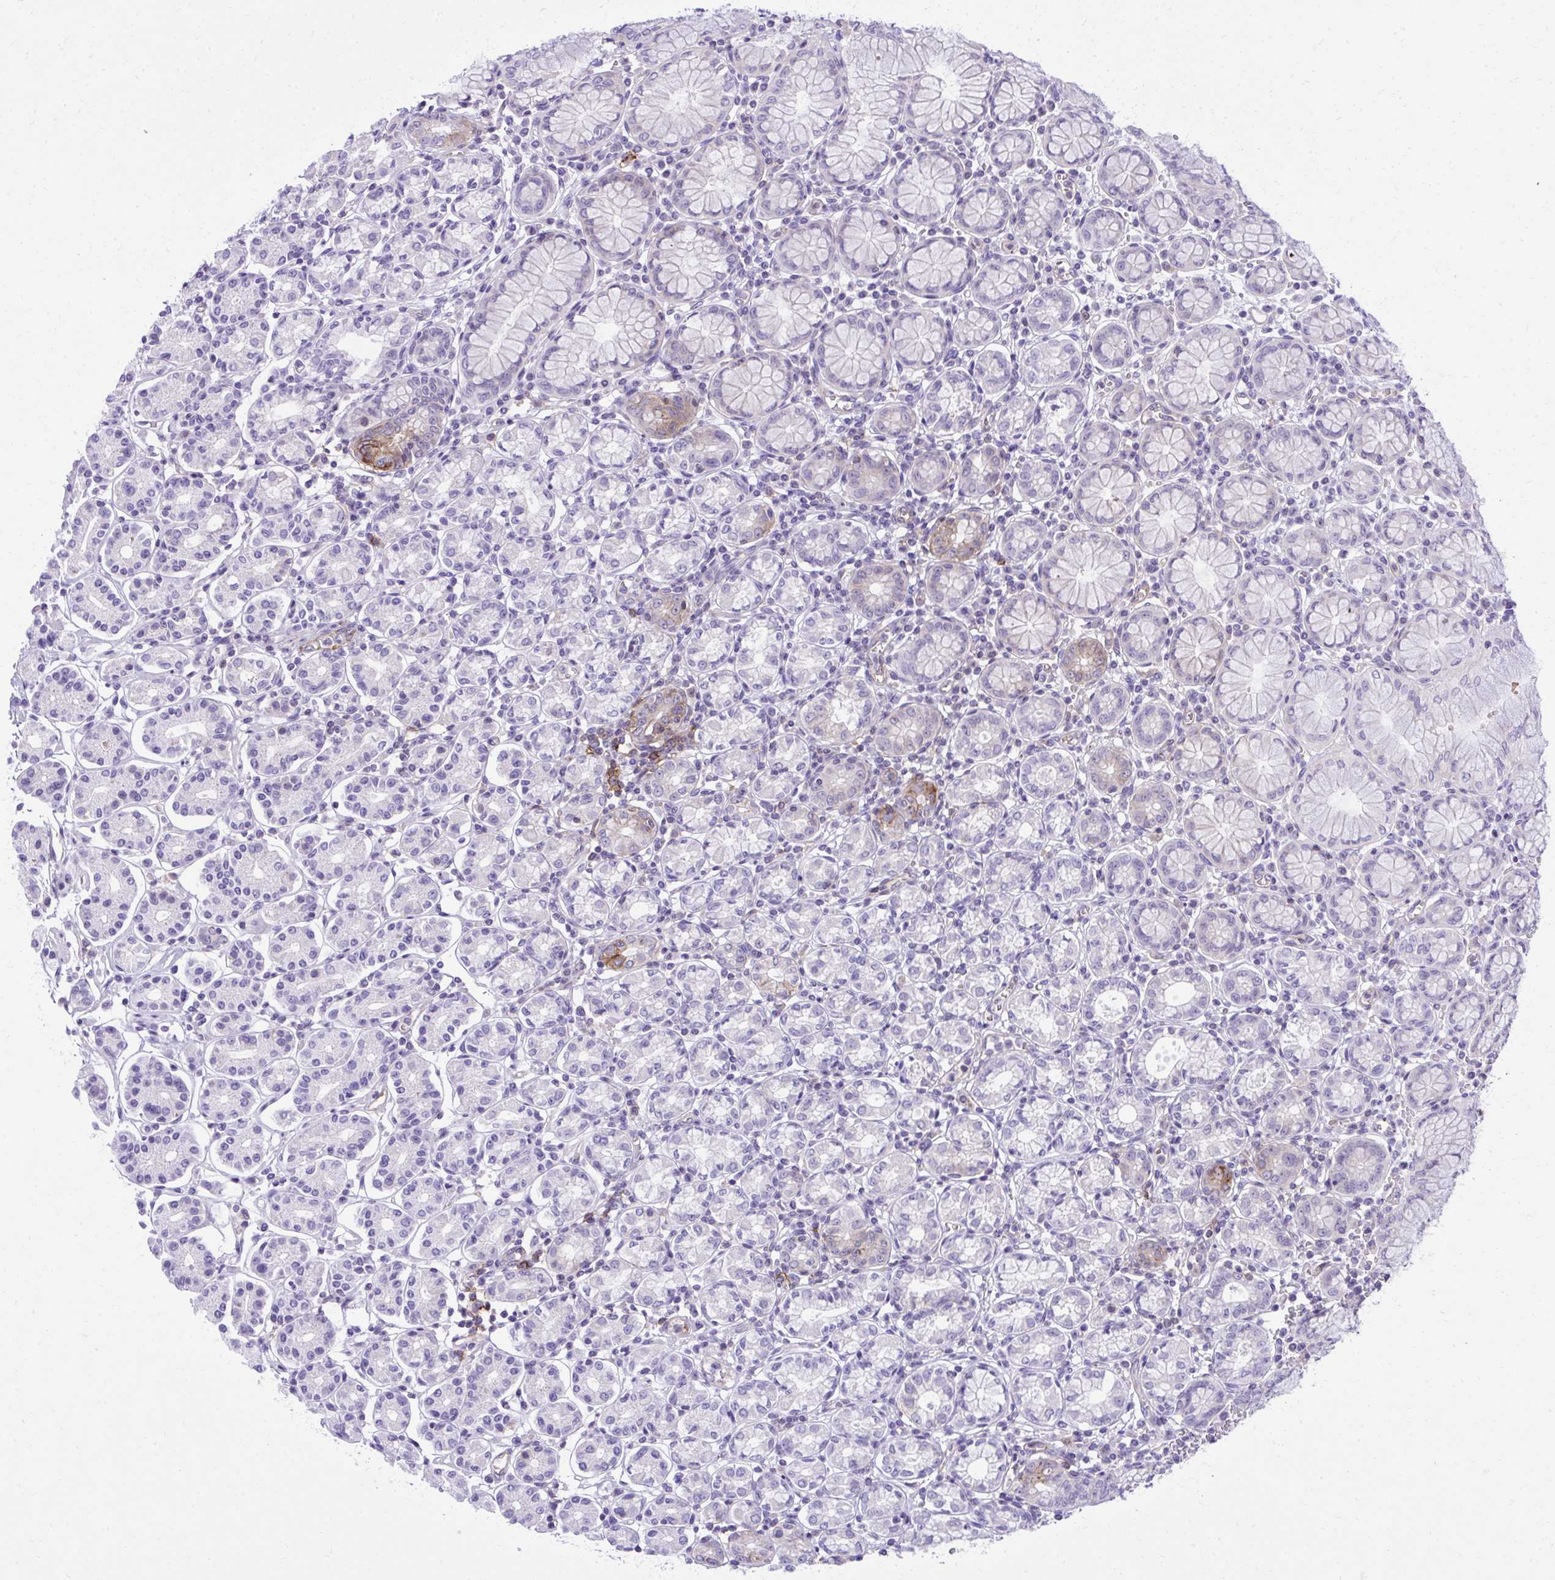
{"staining": {"intensity": "negative", "quantity": "none", "location": "none"}, "tissue": "stomach", "cell_type": "Glandular cells", "image_type": "normal", "snomed": [{"axis": "morphology", "description": "Normal tissue, NOS"}, {"axis": "topography", "description": "Stomach"}], "caption": "Immunohistochemistry histopathology image of benign stomach stained for a protein (brown), which shows no staining in glandular cells.", "gene": "PITPNM3", "patient": {"sex": "female", "age": 62}}